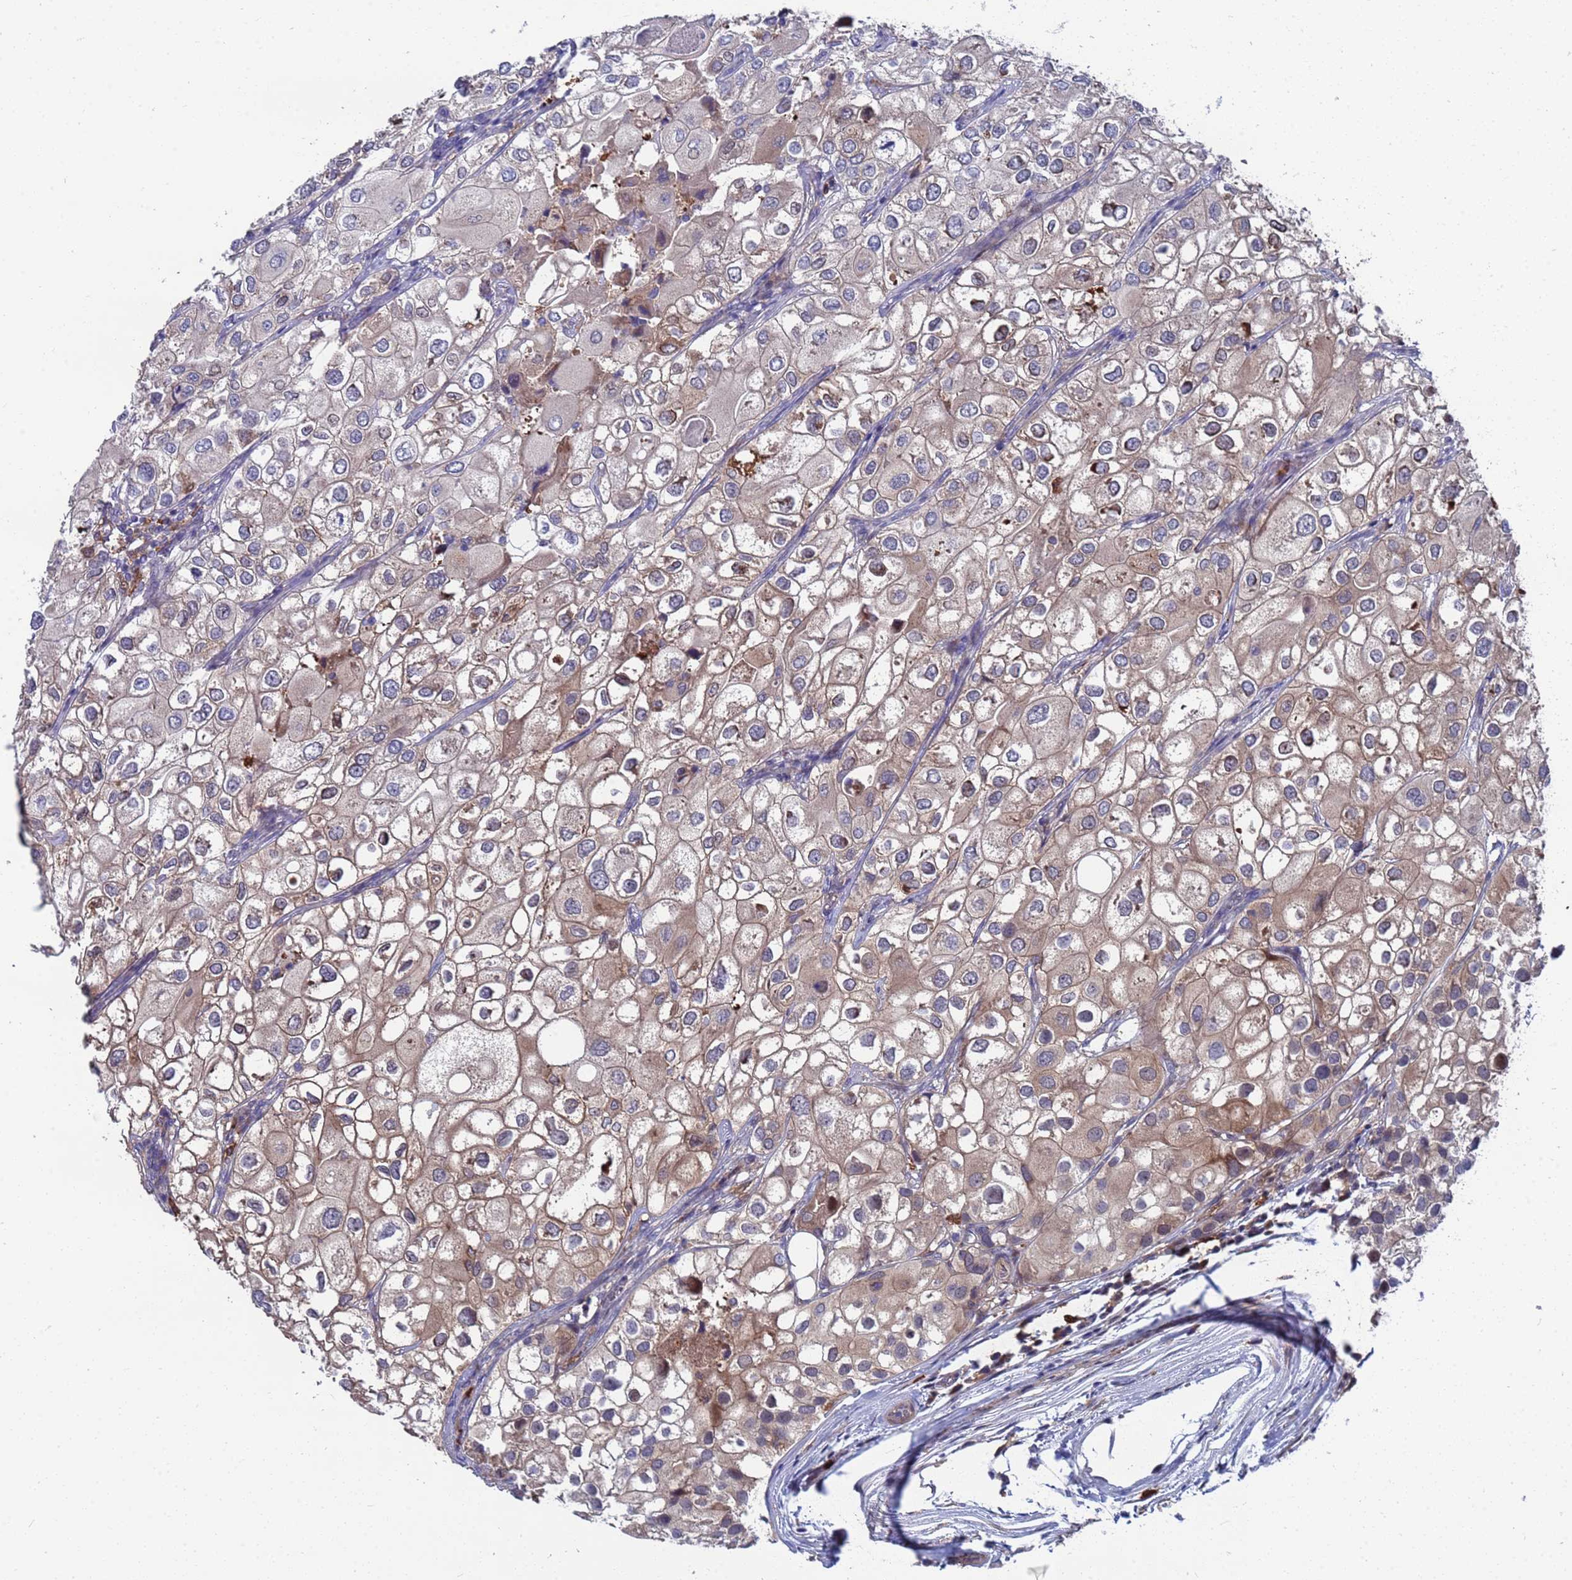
{"staining": {"intensity": "weak", "quantity": "<25%", "location": "cytoplasmic/membranous"}, "tissue": "urothelial cancer", "cell_type": "Tumor cells", "image_type": "cancer", "snomed": [{"axis": "morphology", "description": "Urothelial carcinoma, High grade"}, {"axis": "topography", "description": "Urinary bladder"}], "caption": "Immunohistochemical staining of human urothelial cancer reveals no significant positivity in tumor cells.", "gene": "TMBIM6", "patient": {"sex": "male", "age": 64}}